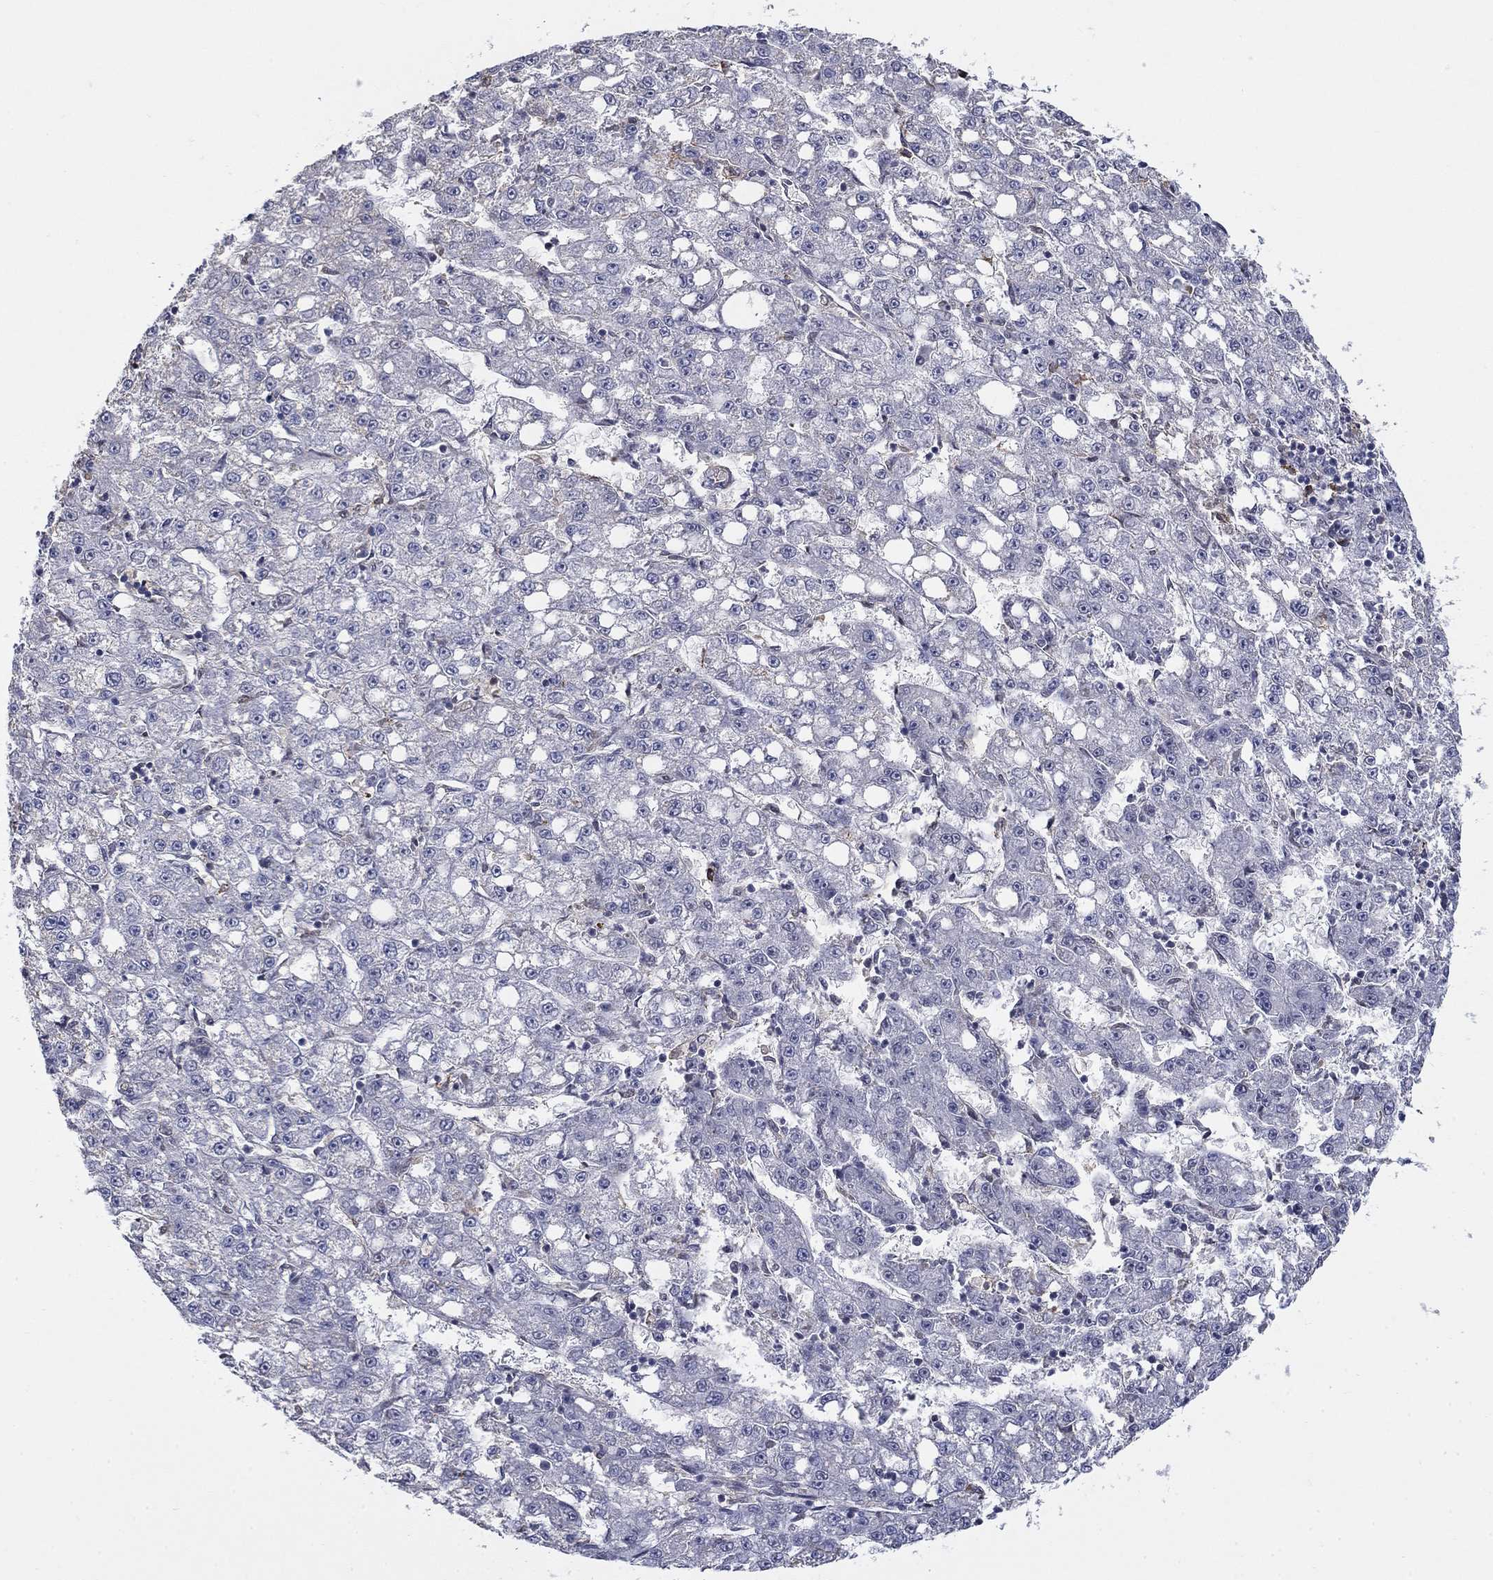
{"staining": {"intensity": "negative", "quantity": "none", "location": "none"}, "tissue": "liver cancer", "cell_type": "Tumor cells", "image_type": "cancer", "snomed": [{"axis": "morphology", "description": "Carcinoma, Hepatocellular, NOS"}, {"axis": "topography", "description": "Liver"}], "caption": "Immunohistochemical staining of human liver cancer shows no significant expression in tumor cells.", "gene": "GRIA3", "patient": {"sex": "female", "age": 65}}